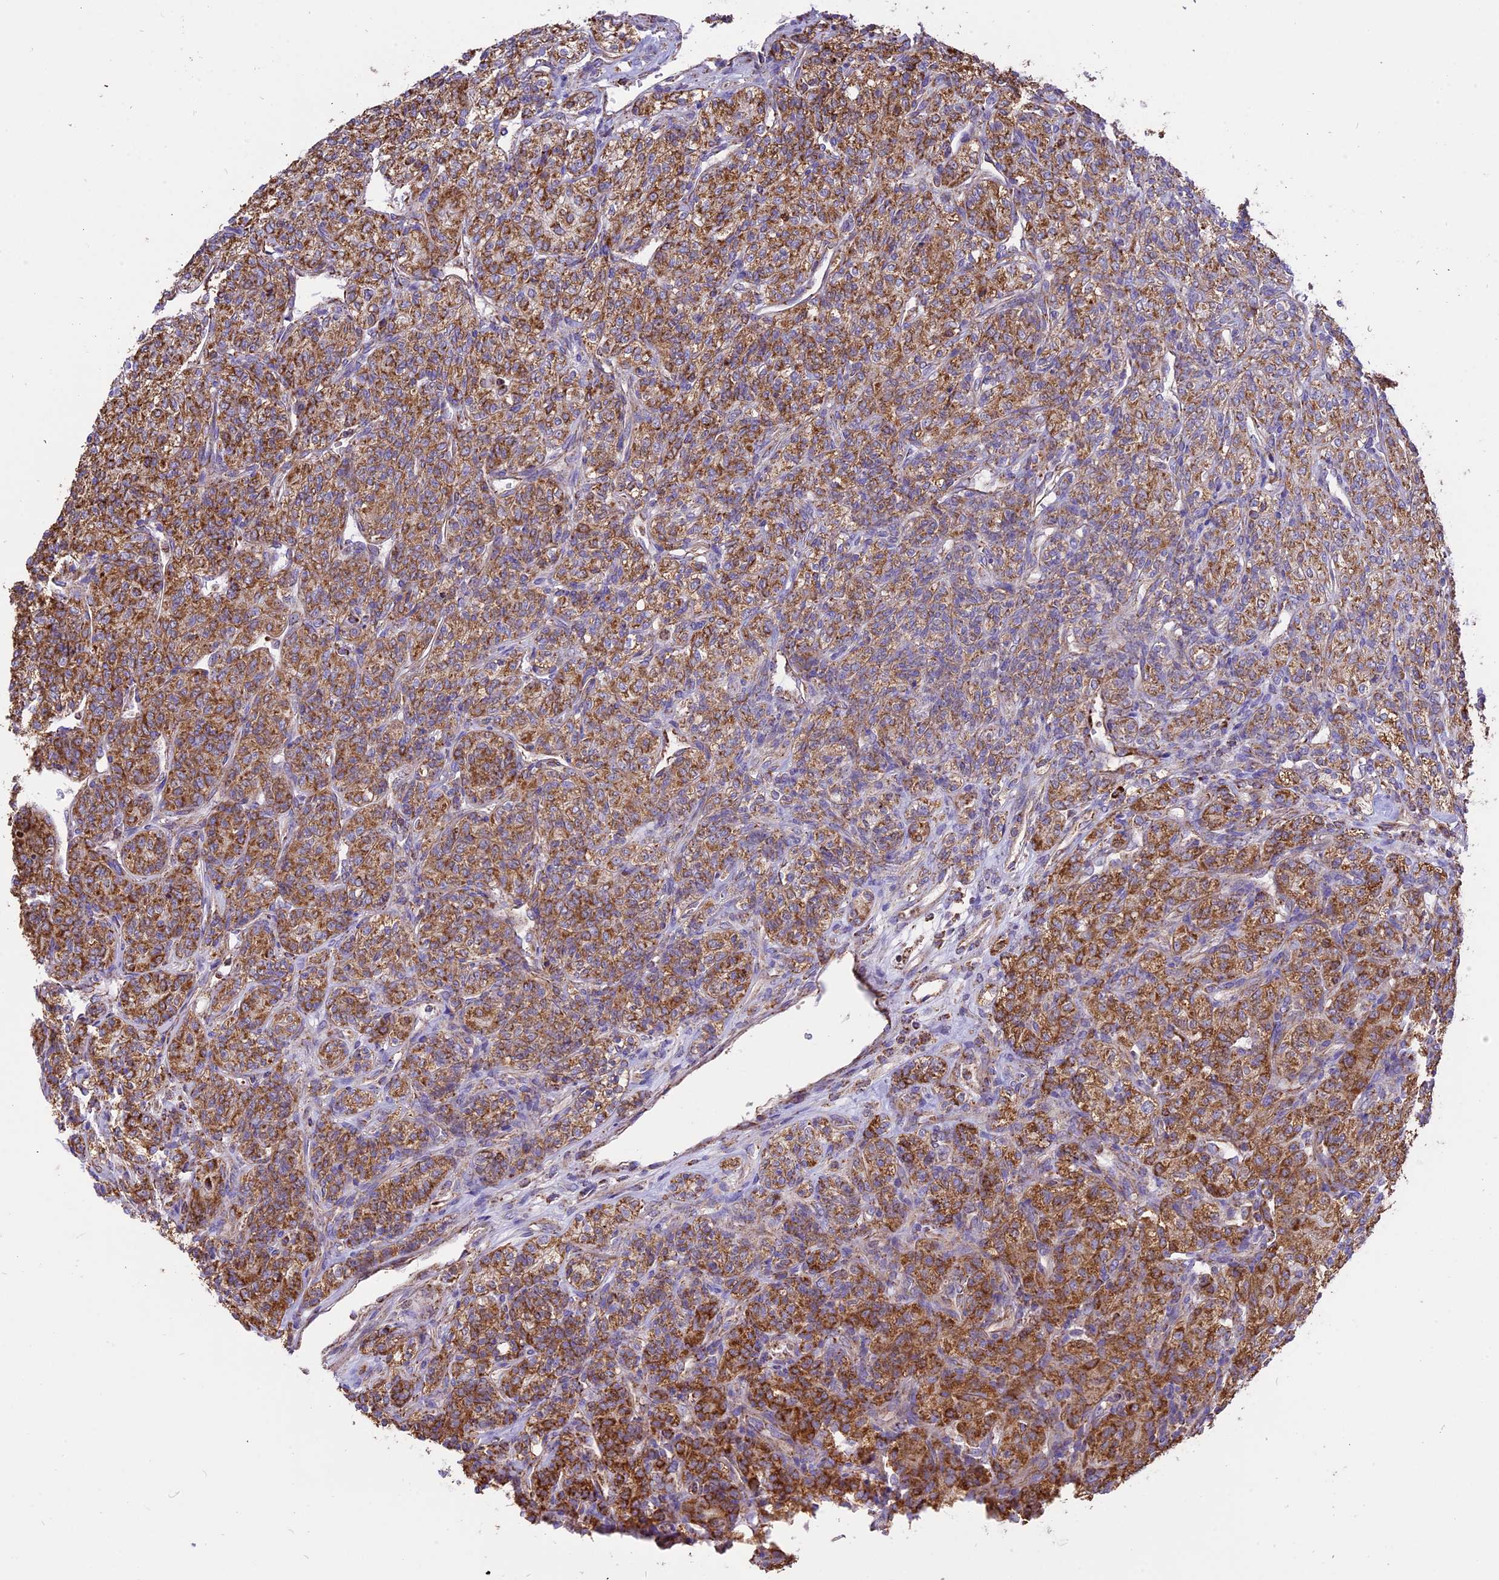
{"staining": {"intensity": "moderate", "quantity": ">75%", "location": "cytoplasmic/membranous"}, "tissue": "renal cancer", "cell_type": "Tumor cells", "image_type": "cancer", "snomed": [{"axis": "morphology", "description": "Adenocarcinoma, NOS"}, {"axis": "topography", "description": "Kidney"}], "caption": "Immunohistochemical staining of human renal cancer shows medium levels of moderate cytoplasmic/membranous staining in approximately >75% of tumor cells.", "gene": "TTC4", "patient": {"sex": "male", "age": 77}}